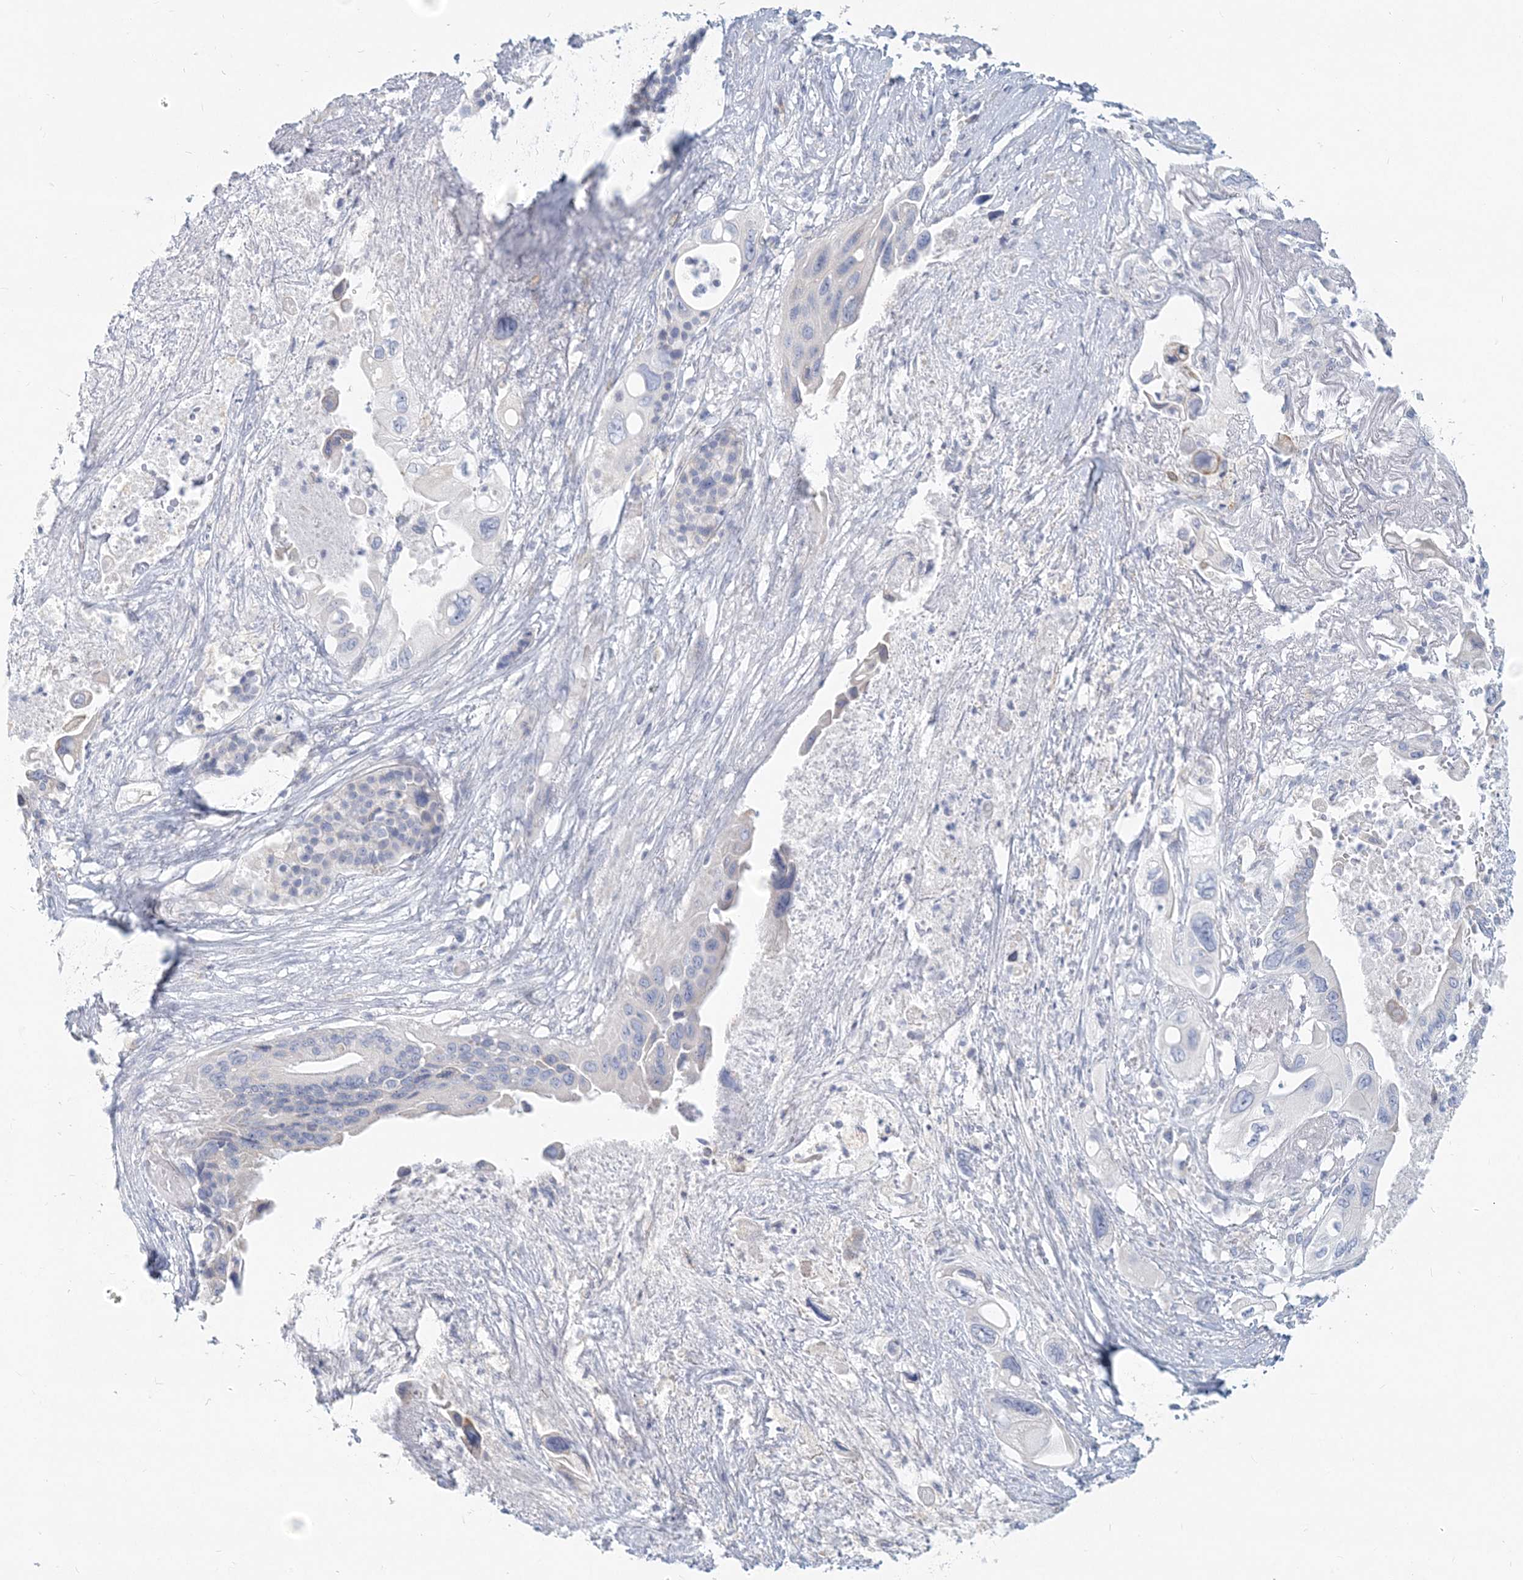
{"staining": {"intensity": "negative", "quantity": "none", "location": "none"}, "tissue": "pancreatic cancer", "cell_type": "Tumor cells", "image_type": "cancer", "snomed": [{"axis": "morphology", "description": "Adenocarcinoma, NOS"}, {"axis": "topography", "description": "Pancreas"}], "caption": "The photomicrograph displays no staining of tumor cells in pancreatic cancer.", "gene": "CSN1S1", "patient": {"sex": "male", "age": 66}}